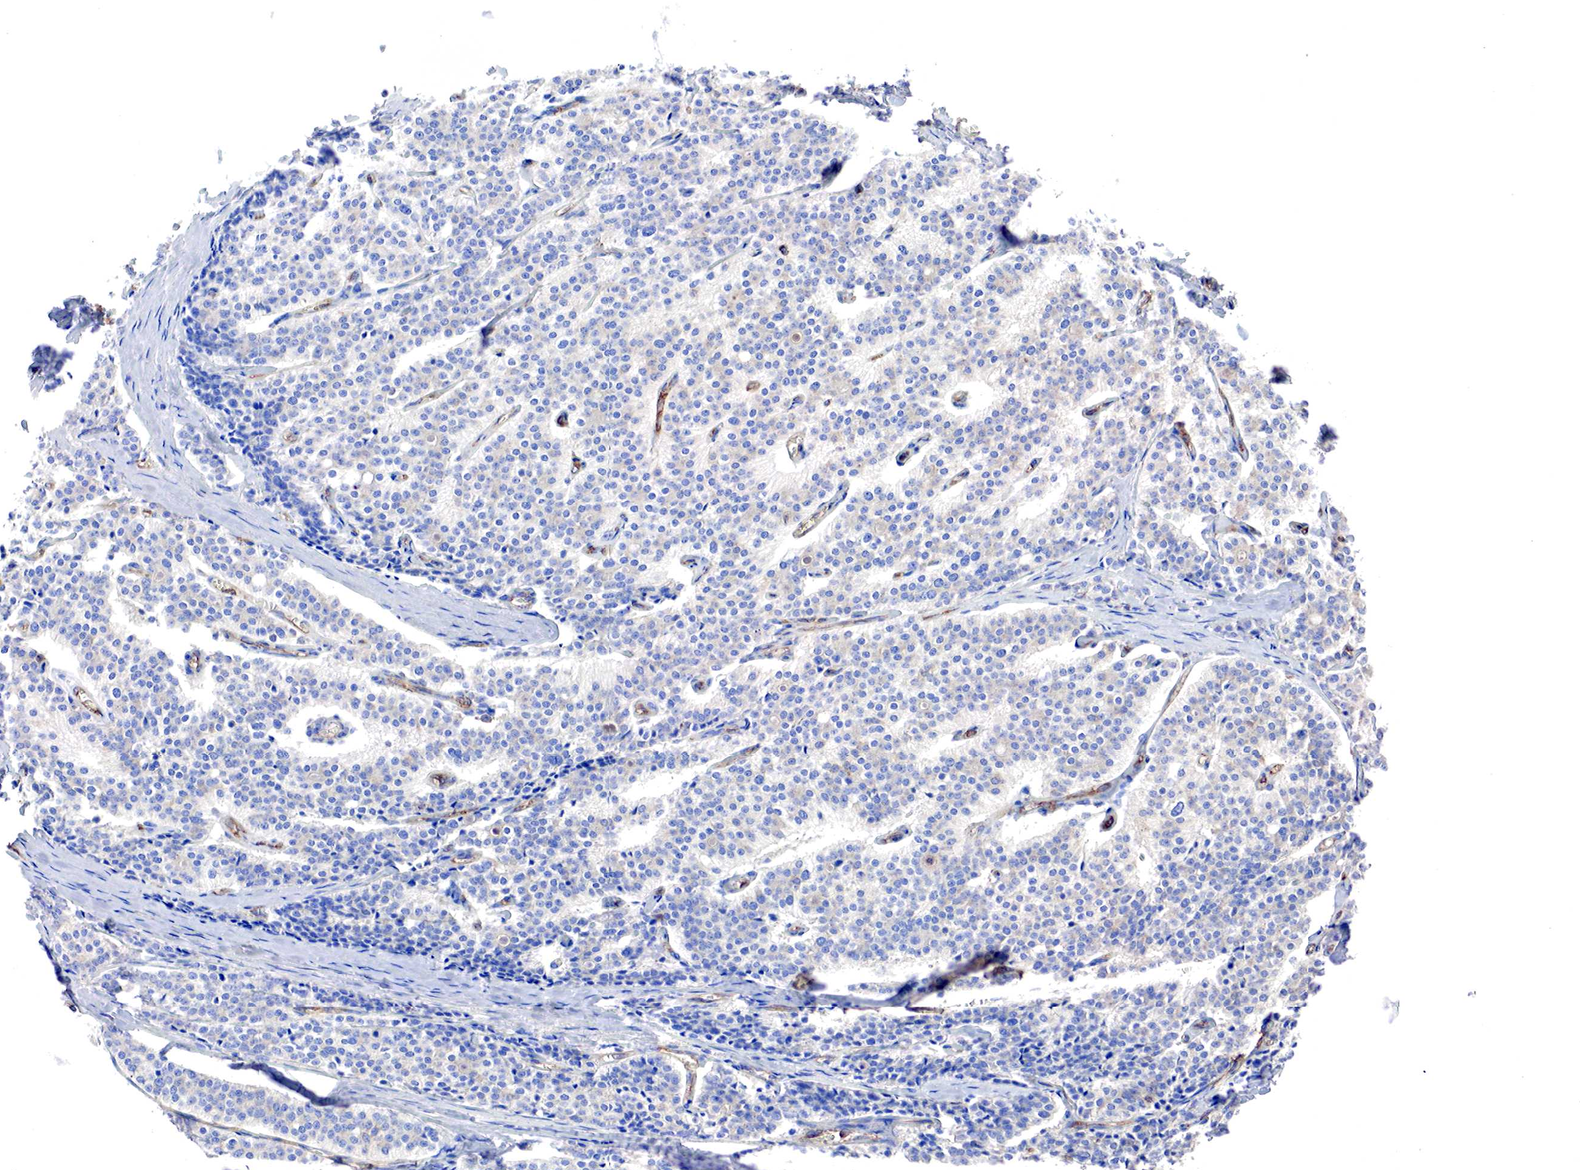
{"staining": {"intensity": "negative", "quantity": "none", "location": "none"}, "tissue": "carcinoid", "cell_type": "Tumor cells", "image_type": "cancer", "snomed": [{"axis": "morphology", "description": "Carcinoid, malignant, NOS"}, {"axis": "topography", "description": "Small intestine"}], "caption": "There is no significant staining in tumor cells of carcinoid (malignant).", "gene": "RDX", "patient": {"sex": "male", "age": 63}}